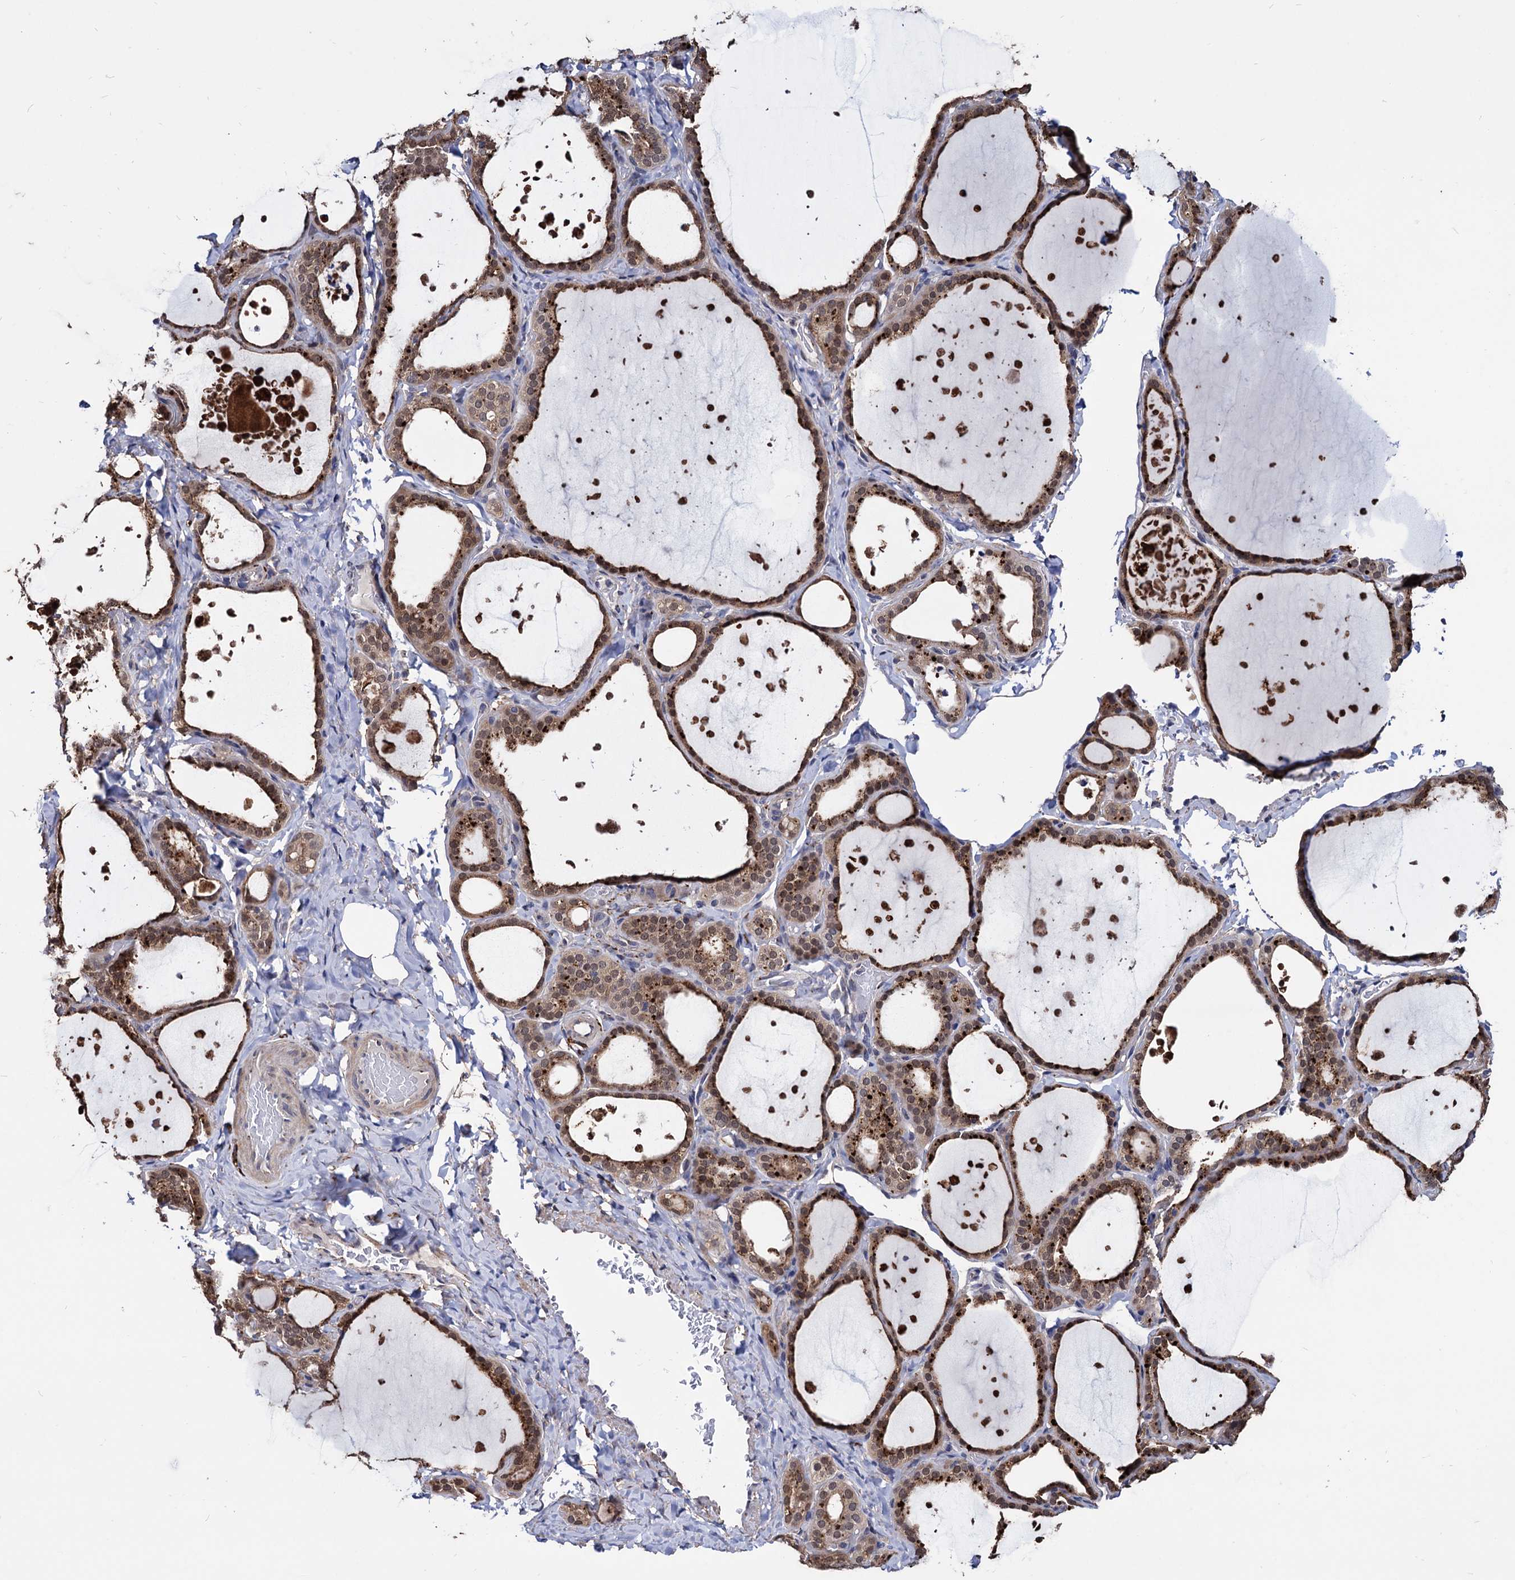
{"staining": {"intensity": "strong", "quantity": ">75%", "location": "cytoplasmic/membranous,nuclear"}, "tissue": "thyroid gland", "cell_type": "Glandular cells", "image_type": "normal", "snomed": [{"axis": "morphology", "description": "Normal tissue, NOS"}, {"axis": "topography", "description": "Thyroid gland"}], "caption": "Protein analysis of unremarkable thyroid gland reveals strong cytoplasmic/membranous,nuclear staining in approximately >75% of glandular cells. Nuclei are stained in blue.", "gene": "ESD", "patient": {"sex": "female", "age": 44}}